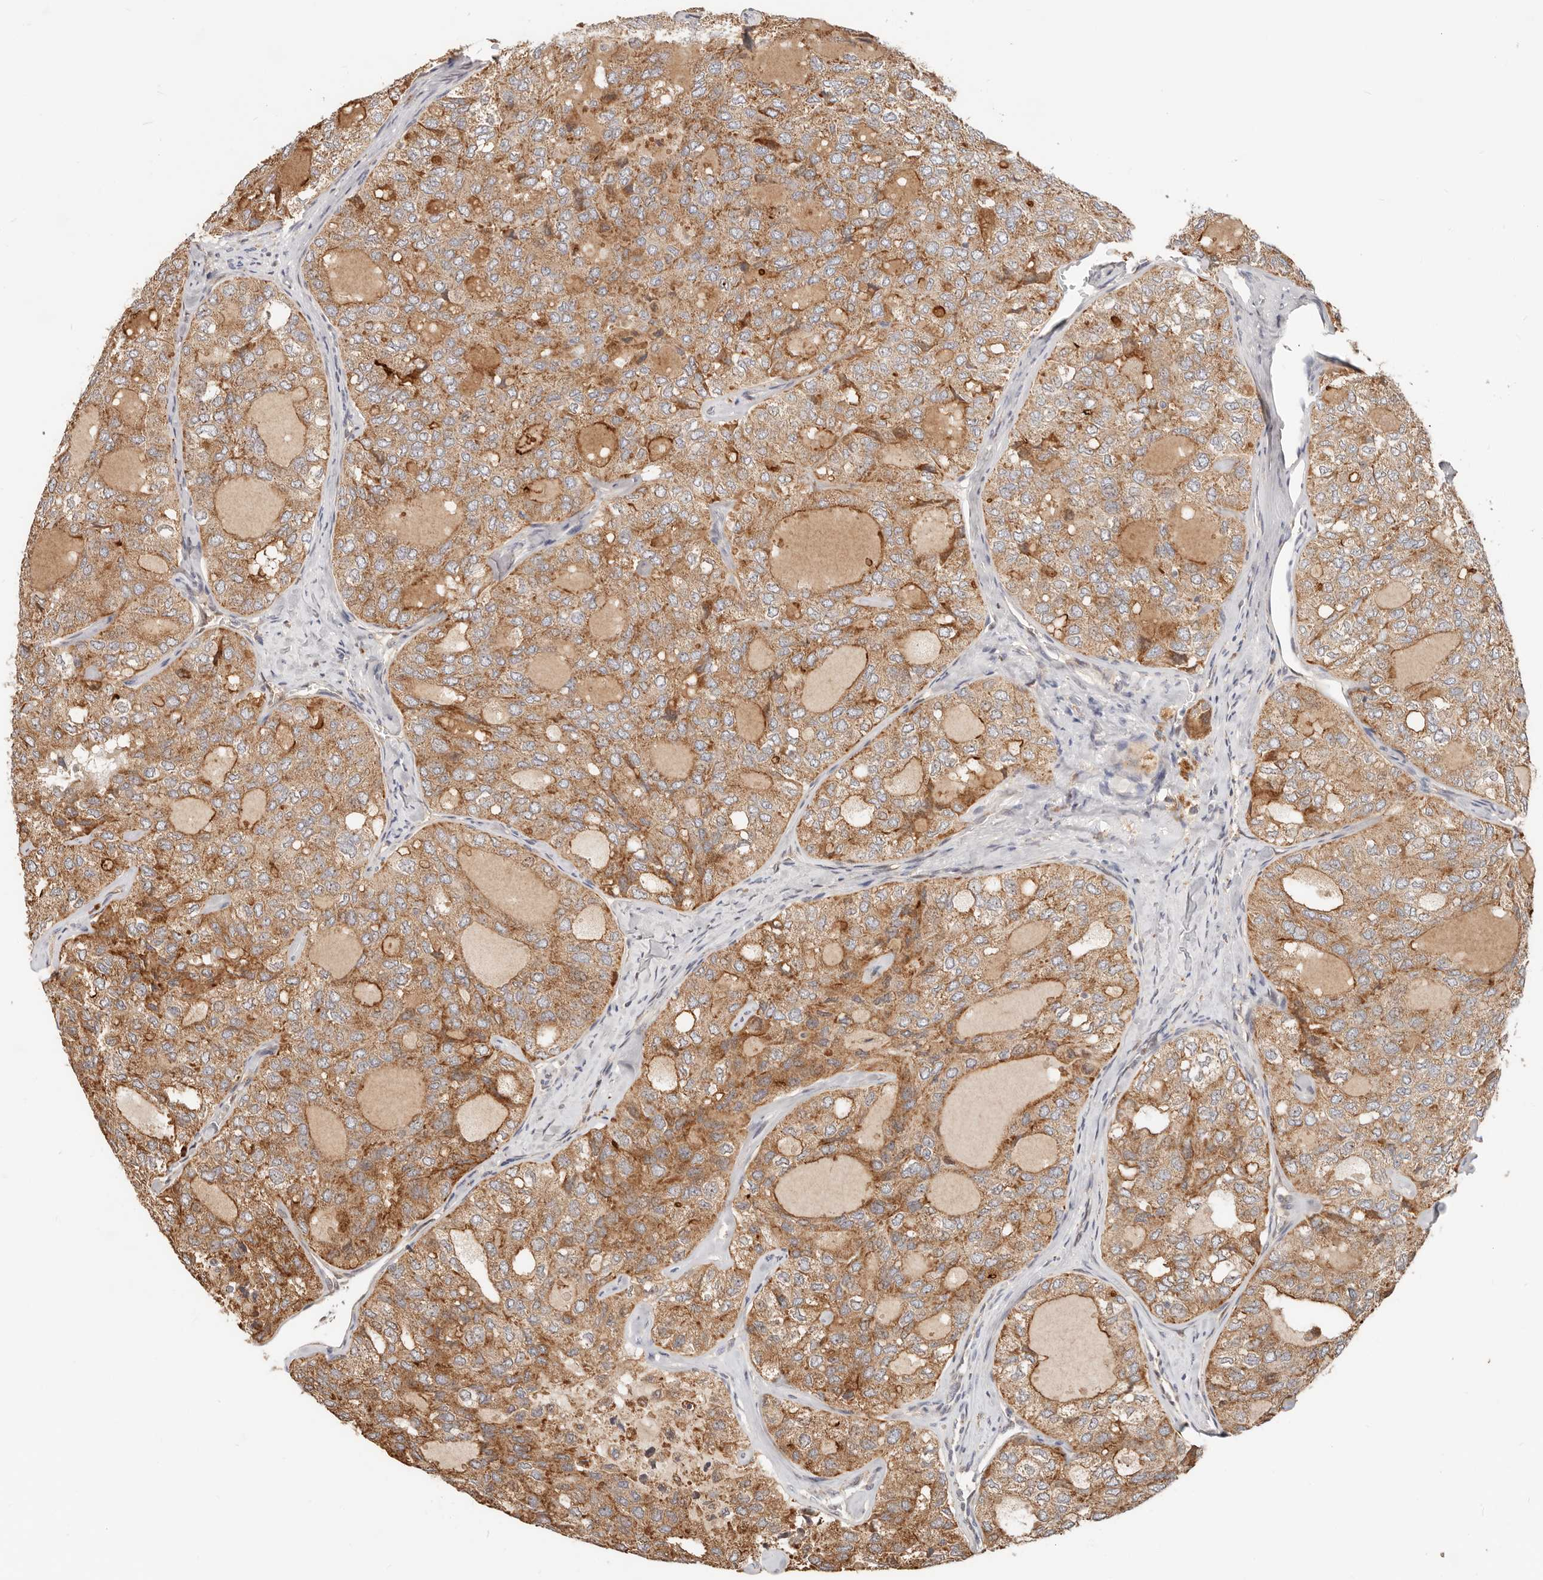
{"staining": {"intensity": "moderate", "quantity": ">75%", "location": "cytoplasmic/membranous"}, "tissue": "thyroid cancer", "cell_type": "Tumor cells", "image_type": "cancer", "snomed": [{"axis": "morphology", "description": "Follicular adenoma carcinoma, NOS"}, {"axis": "topography", "description": "Thyroid gland"}], "caption": "This photomicrograph exhibits follicular adenoma carcinoma (thyroid) stained with IHC to label a protein in brown. The cytoplasmic/membranous of tumor cells show moderate positivity for the protein. Nuclei are counter-stained blue.", "gene": "ZRANB1", "patient": {"sex": "male", "age": 75}}